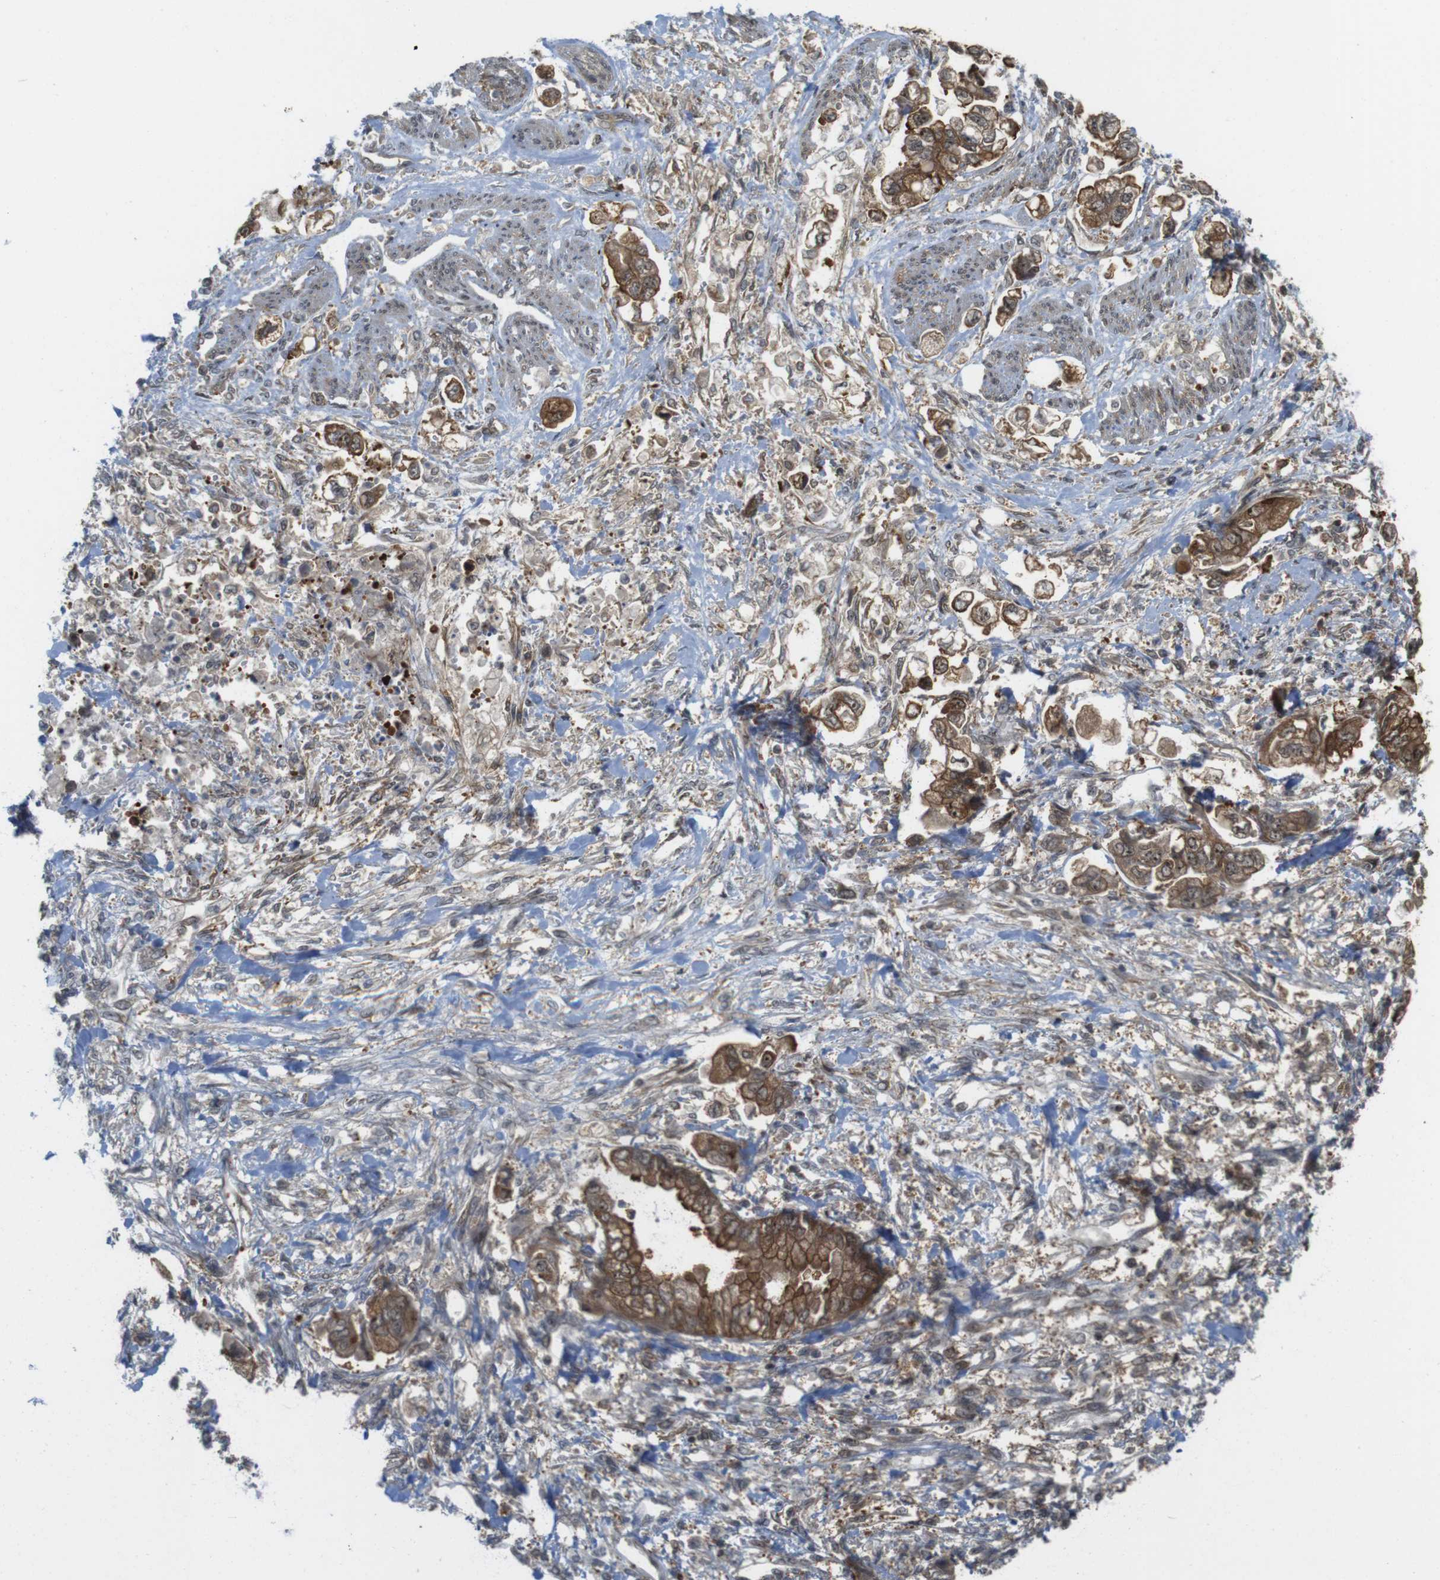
{"staining": {"intensity": "moderate", "quantity": ">75%", "location": "cytoplasmic/membranous,nuclear"}, "tissue": "stomach cancer", "cell_type": "Tumor cells", "image_type": "cancer", "snomed": [{"axis": "morphology", "description": "Normal tissue, NOS"}, {"axis": "morphology", "description": "Adenocarcinoma, NOS"}, {"axis": "topography", "description": "Stomach"}], "caption": "This histopathology image demonstrates adenocarcinoma (stomach) stained with immunohistochemistry to label a protein in brown. The cytoplasmic/membranous and nuclear of tumor cells show moderate positivity for the protein. Nuclei are counter-stained blue.", "gene": "CC2D1A", "patient": {"sex": "male", "age": 62}}